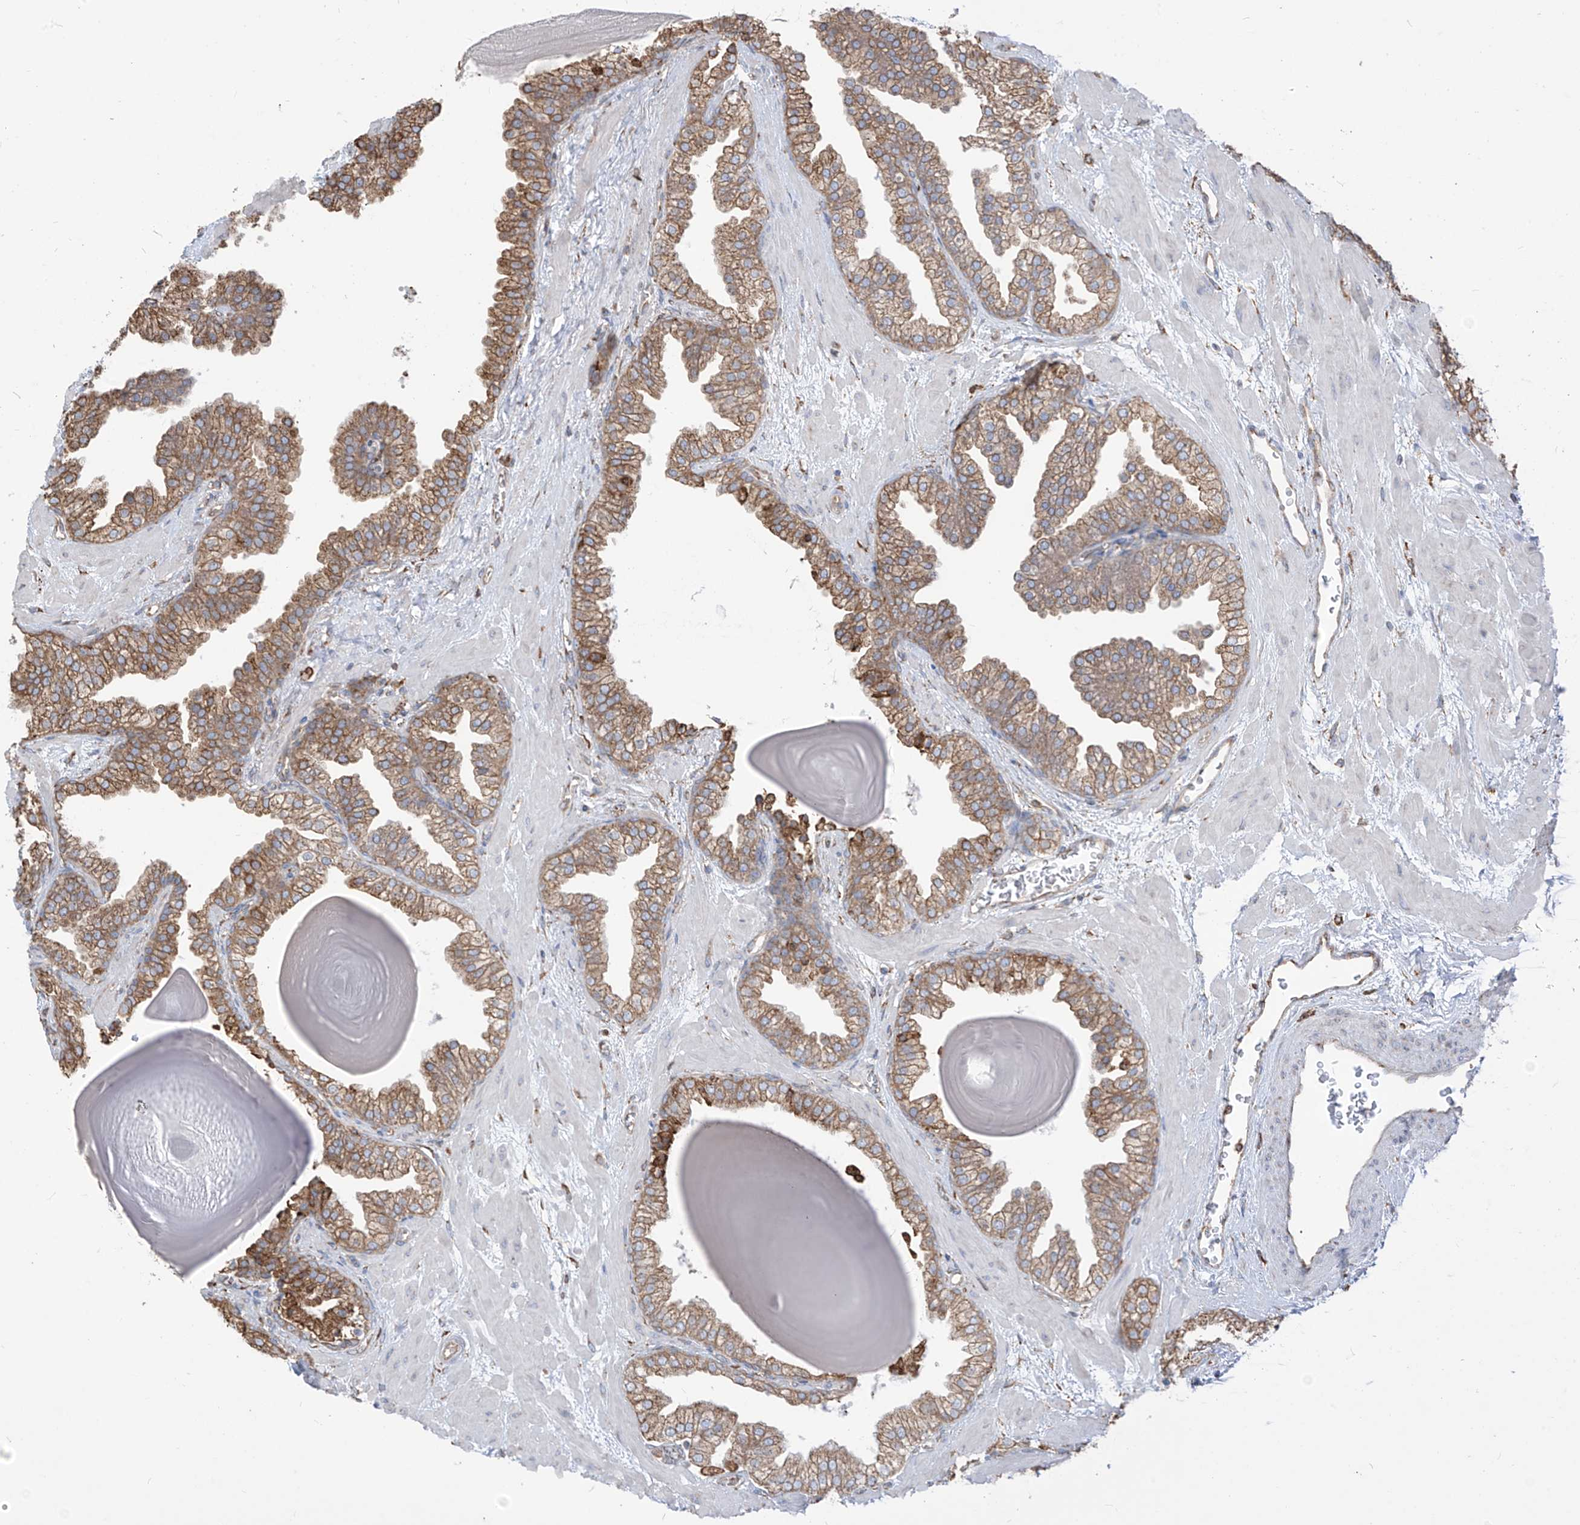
{"staining": {"intensity": "moderate", "quantity": ">75%", "location": "cytoplasmic/membranous"}, "tissue": "prostate", "cell_type": "Glandular cells", "image_type": "normal", "snomed": [{"axis": "morphology", "description": "Normal tissue, NOS"}, {"axis": "topography", "description": "Prostate"}], "caption": "An immunohistochemistry (IHC) photomicrograph of benign tissue is shown. Protein staining in brown labels moderate cytoplasmic/membranous positivity in prostate within glandular cells.", "gene": "PDIA6", "patient": {"sex": "male", "age": 48}}